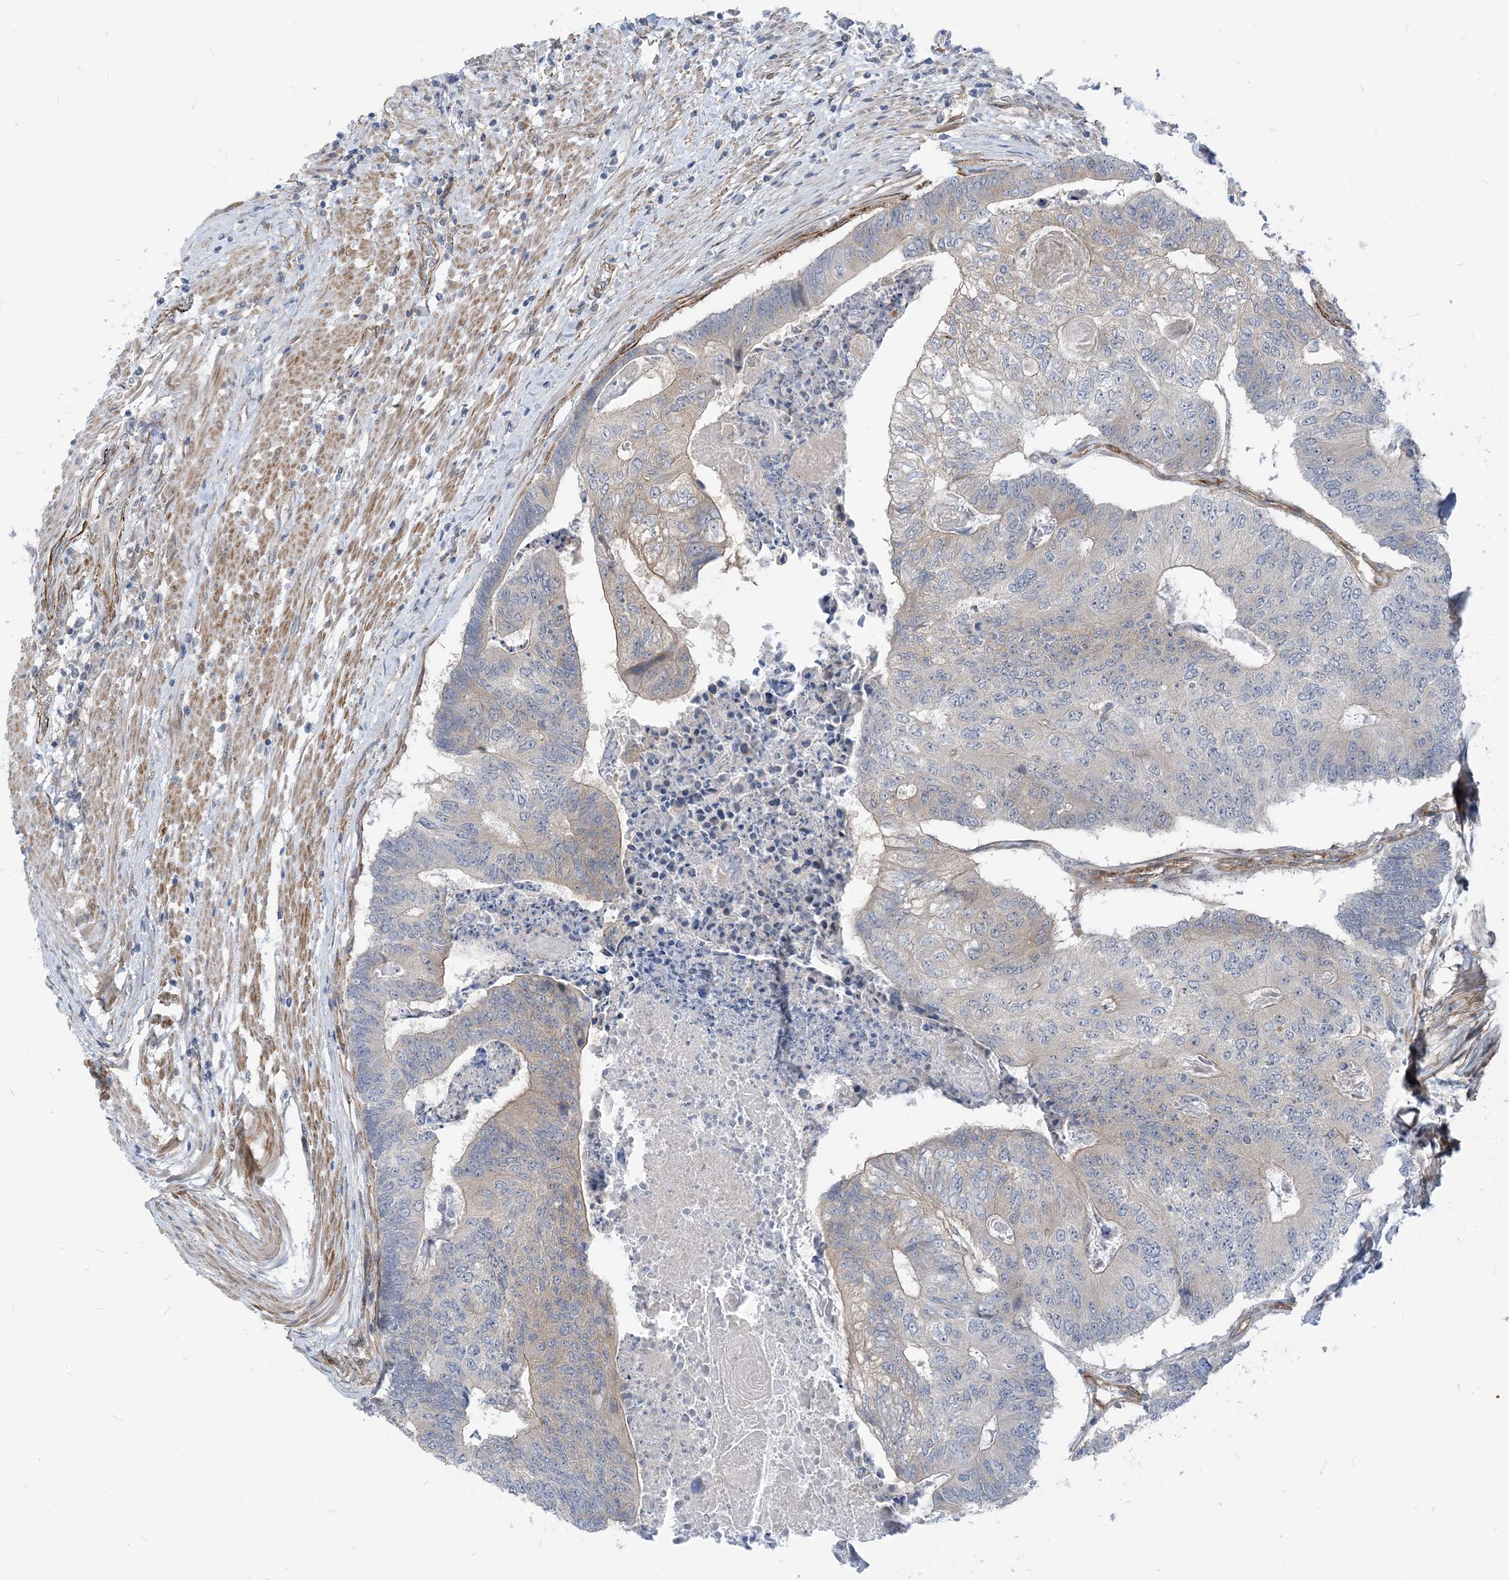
{"staining": {"intensity": "weak", "quantity": "<25%", "location": "cytoplasmic/membranous"}, "tissue": "colorectal cancer", "cell_type": "Tumor cells", "image_type": "cancer", "snomed": [{"axis": "morphology", "description": "Adenocarcinoma, NOS"}, {"axis": "topography", "description": "Colon"}], "caption": "Human colorectal cancer (adenocarcinoma) stained for a protein using immunohistochemistry (IHC) displays no staining in tumor cells.", "gene": "PLEKHA3", "patient": {"sex": "female", "age": 67}}